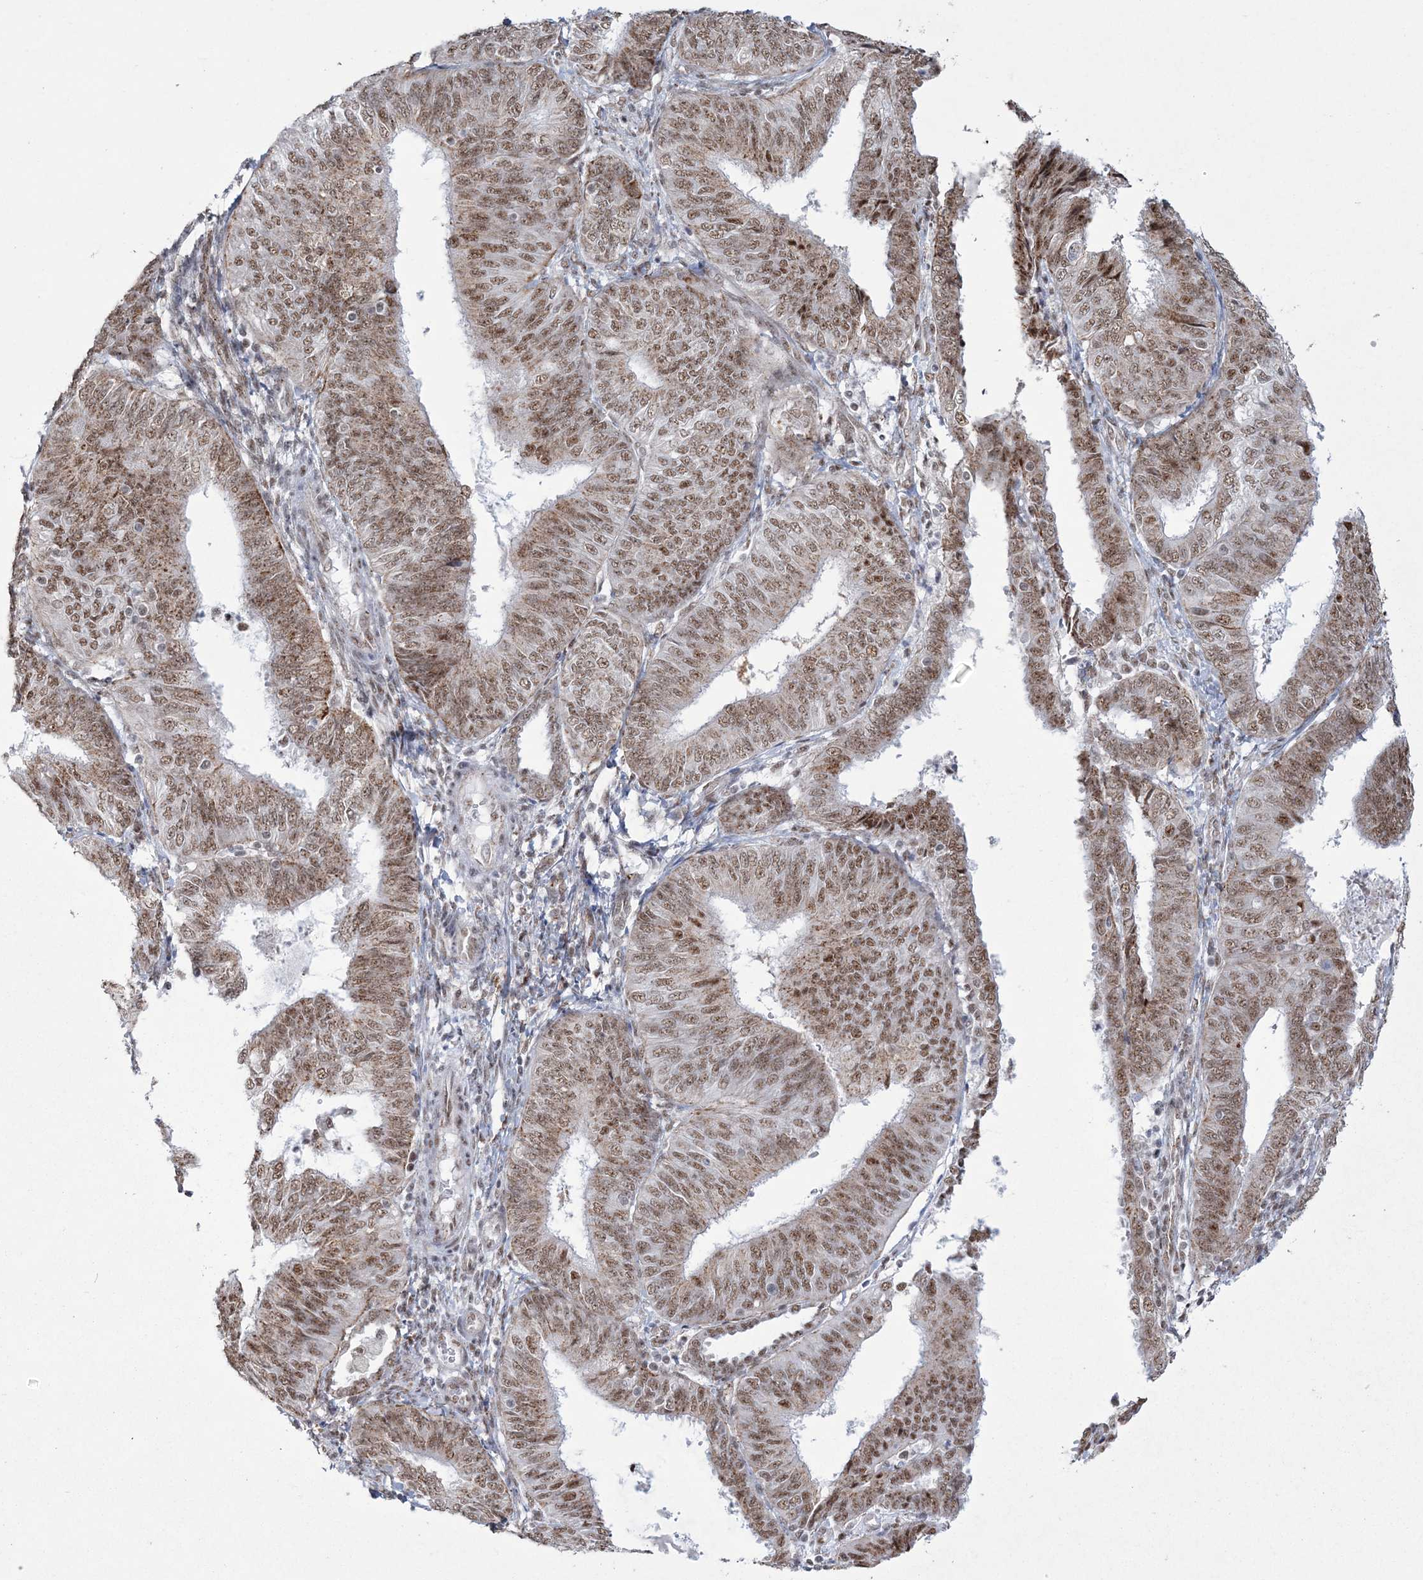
{"staining": {"intensity": "moderate", "quantity": ">75%", "location": "nuclear"}, "tissue": "endometrial cancer", "cell_type": "Tumor cells", "image_type": "cancer", "snomed": [{"axis": "morphology", "description": "Adenocarcinoma, NOS"}, {"axis": "topography", "description": "Endometrium"}], "caption": "IHC of adenocarcinoma (endometrial) demonstrates medium levels of moderate nuclear positivity in about >75% of tumor cells. (brown staining indicates protein expression, while blue staining denotes nuclei).", "gene": "RBM17", "patient": {"sex": "female", "age": 58}}